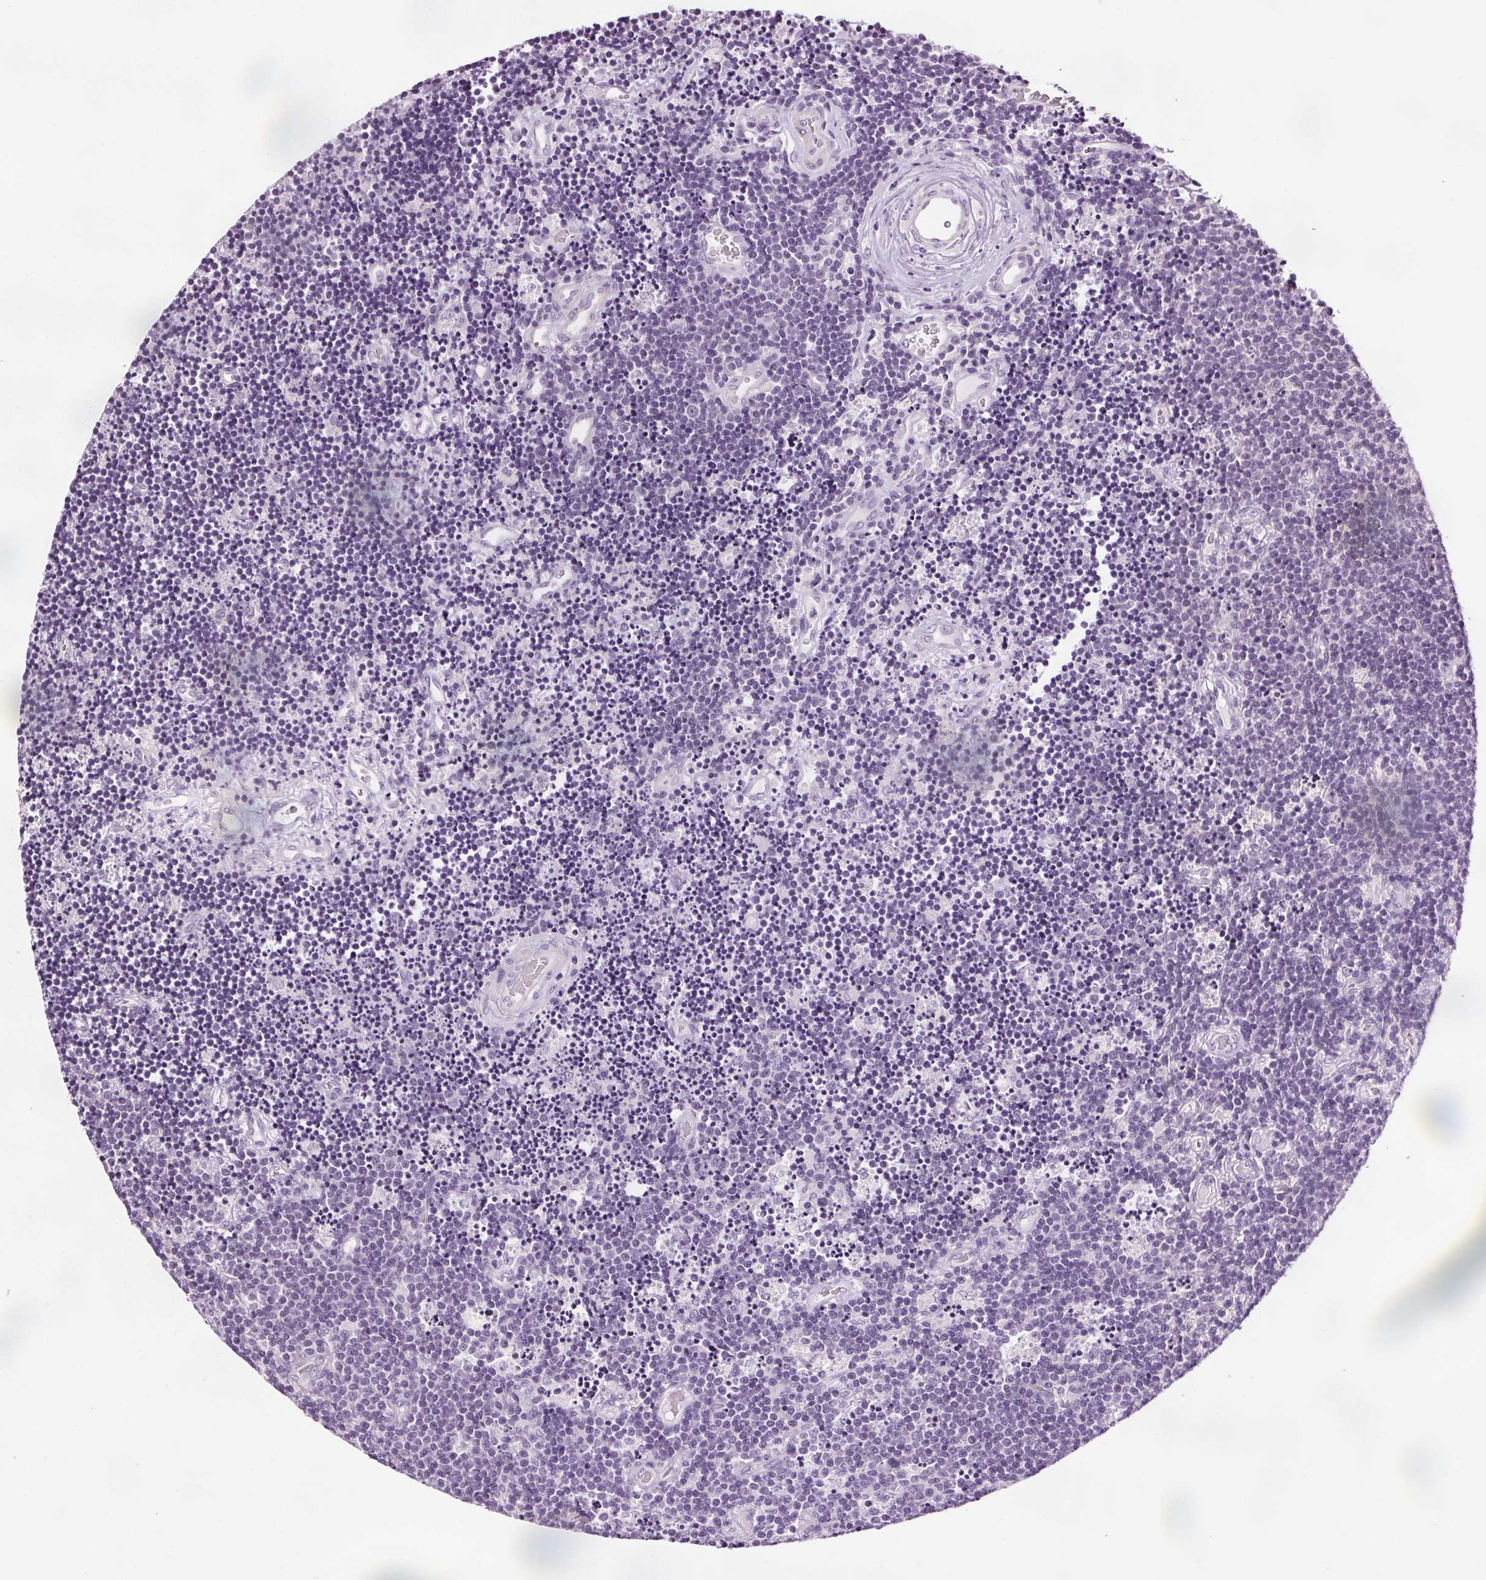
{"staining": {"intensity": "negative", "quantity": "none", "location": "none"}, "tissue": "lymphoma", "cell_type": "Tumor cells", "image_type": "cancer", "snomed": [{"axis": "morphology", "description": "Malignant lymphoma, non-Hodgkin's type, Low grade"}, {"axis": "topography", "description": "Brain"}], "caption": "DAB (3,3'-diaminobenzidine) immunohistochemical staining of human malignant lymphoma, non-Hodgkin's type (low-grade) demonstrates no significant positivity in tumor cells.", "gene": "RASA1", "patient": {"sex": "female", "age": 66}}